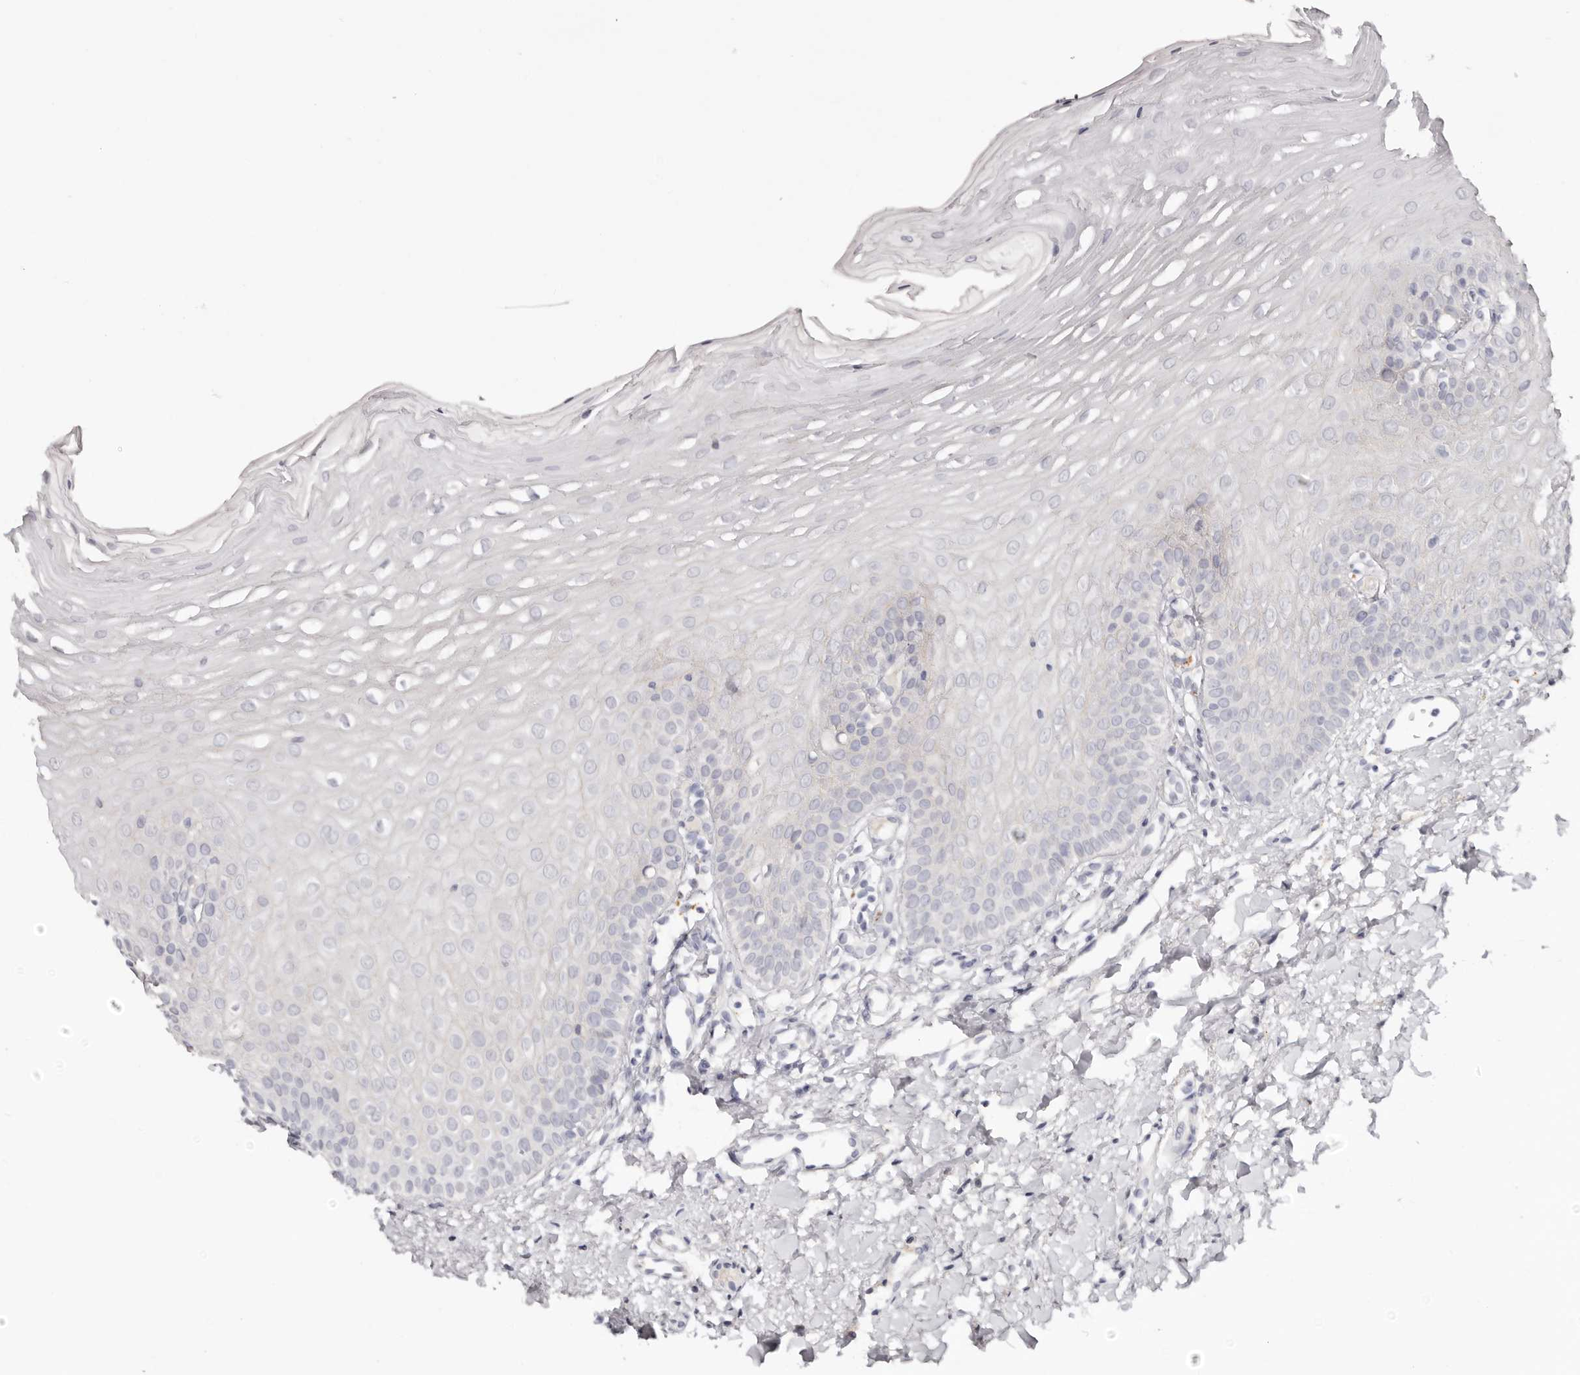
{"staining": {"intensity": "negative", "quantity": "none", "location": "none"}, "tissue": "oral mucosa", "cell_type": "Squamous epithelial cells", "image_type": "normal", "snomed": [{"axis": "morphology", "description": "Normal tissue, NOS"}, {"axis": "topography", "description": "Oral tissue"}], "caption": "Squamous epithelial cells show no significant protein positivity in unremarkable oral mucosa. The staining was performed using DAB to visualize the protein expression in brown, while the nuclei were stained in blue with hematoxylin (Magnification: 20x).", "gene": "PCDHB6", "patient": {"sex": "female", "age": 39}}